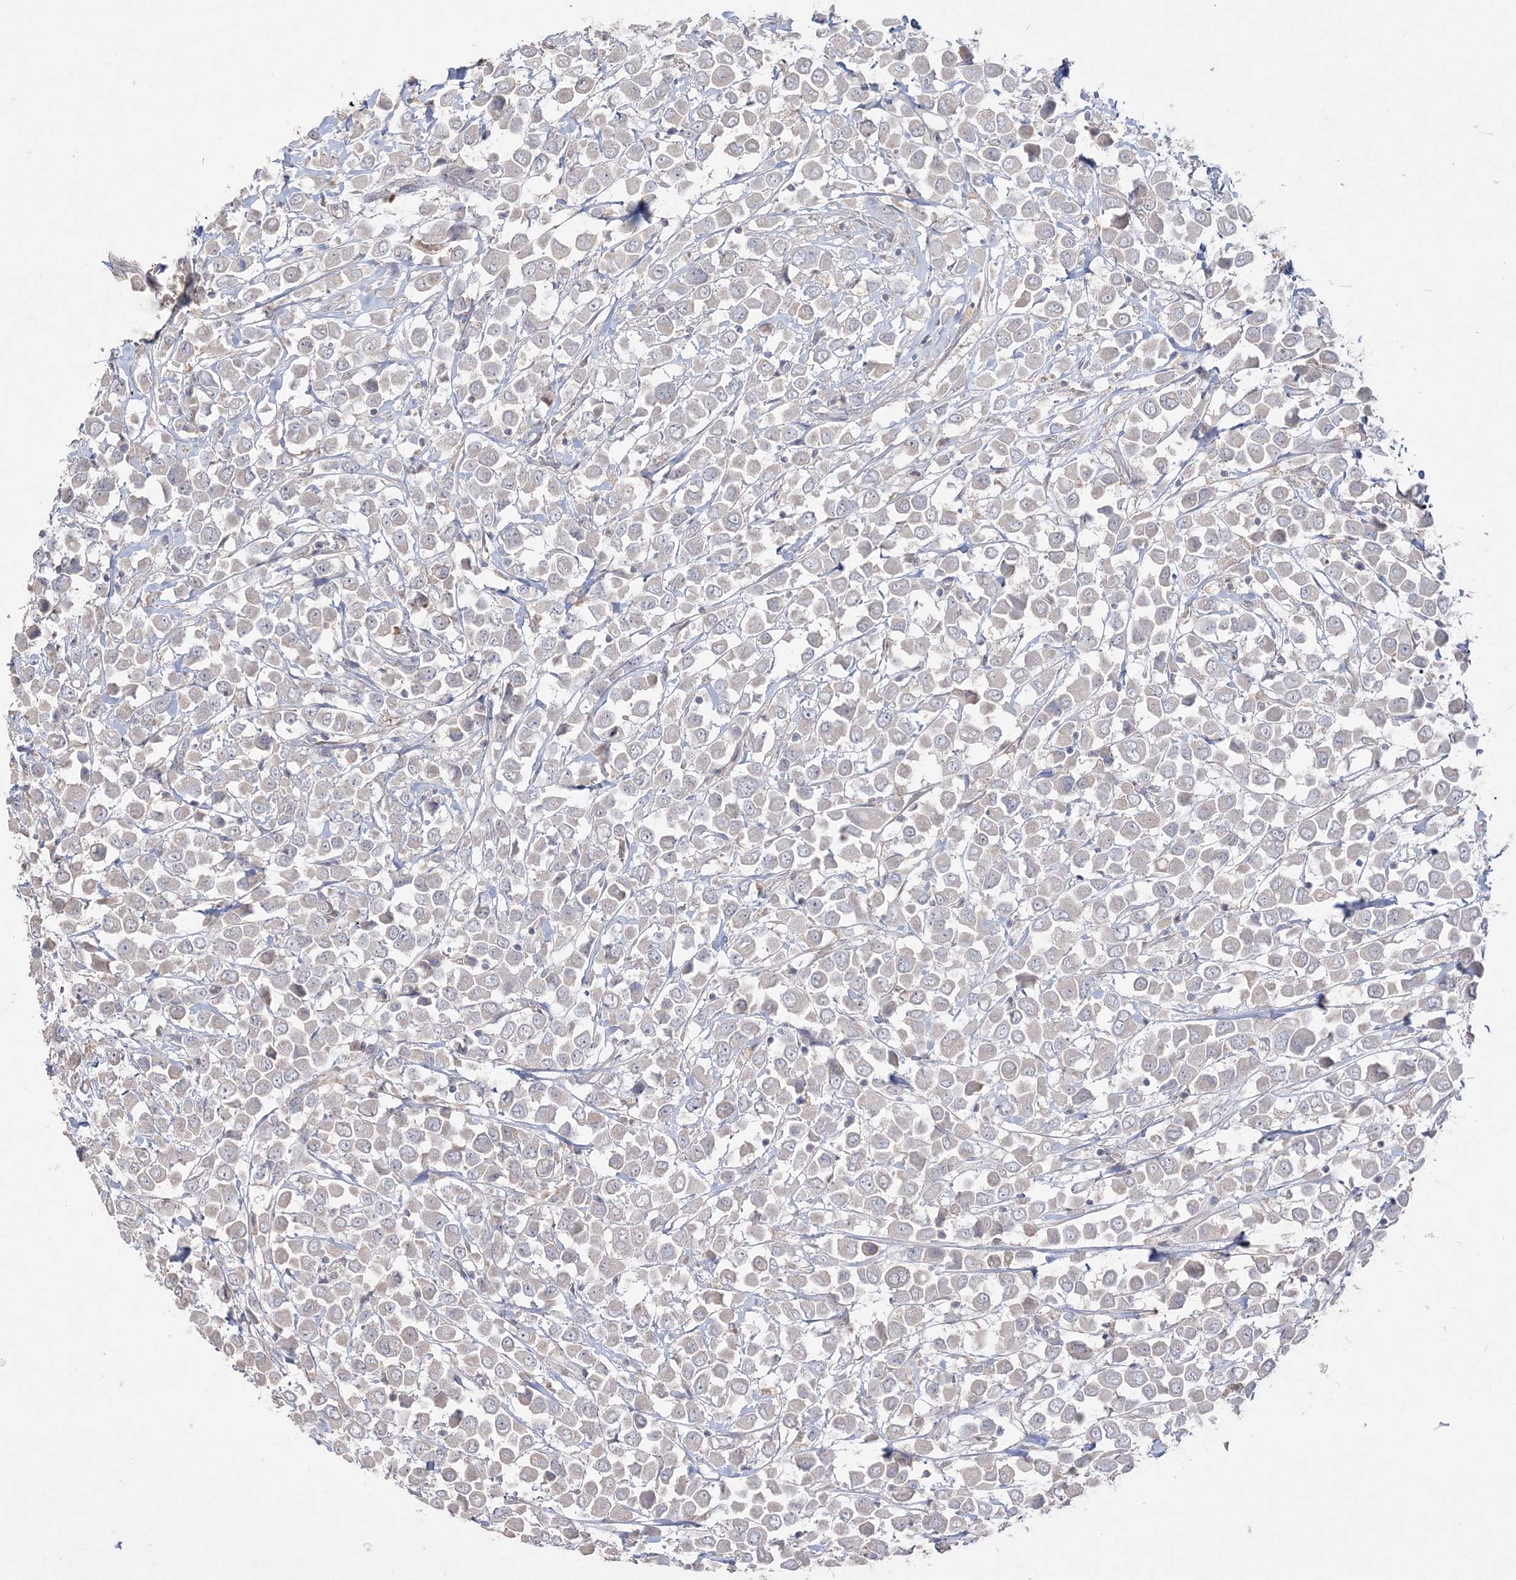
{"staining": {"intensity": "negative", "quantity": "none", "location": "none"}, "tissue": "breast cancer", "cell_type": "Tumor cells", "image_type": "cancer", "snomed": [{"axis": "morphology", "description": "Duct carcinoma"}, {"axis": "topography", "description": "Breast"}], "caption": "Protein analysis of invasive ductal carcinoma (breast) shows no significant expression in tumor cells.", "gene": "SH3BP4", "patient": {"sex": "female", "age": 61}}